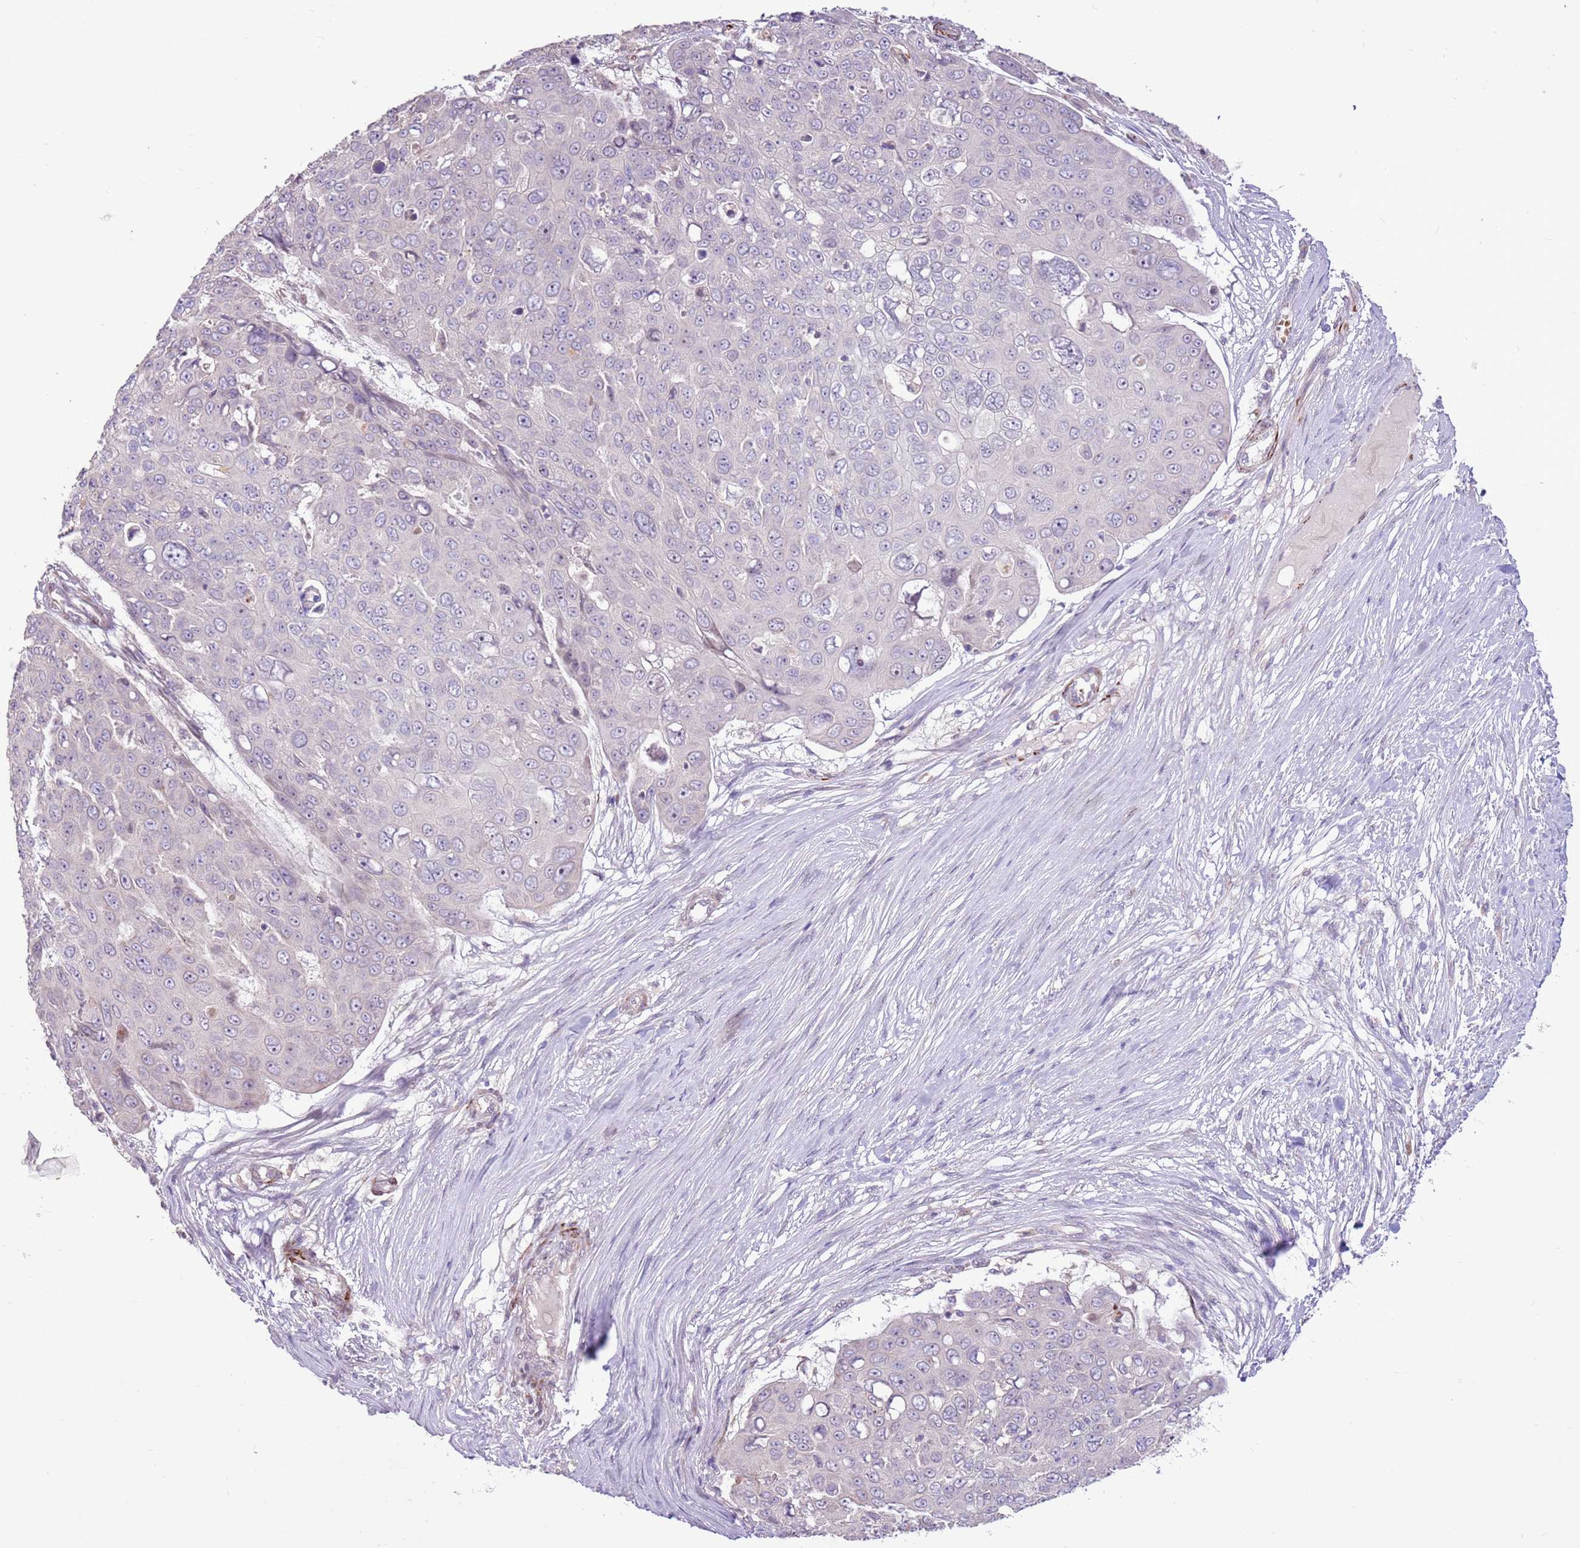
{"staining": {"intensity": "negative", "quantity": "none", "location": "none"}, "tissue": "skin cancer", "cell_type": "Tumor cells", "image_type": "cancer", "snomed": [{"axis": "morphology", "description": "Squamous cell carcinoma, NOS"}, {"axis": "topography", "description": "Skin"}], "caption": "An immunohistochemistry (IHC) image of skin cancer is shown. There is no staining in tumor cells of skin cancer.", "gene": "LGI4", "patient": {"sex": "male", "age": 71}}